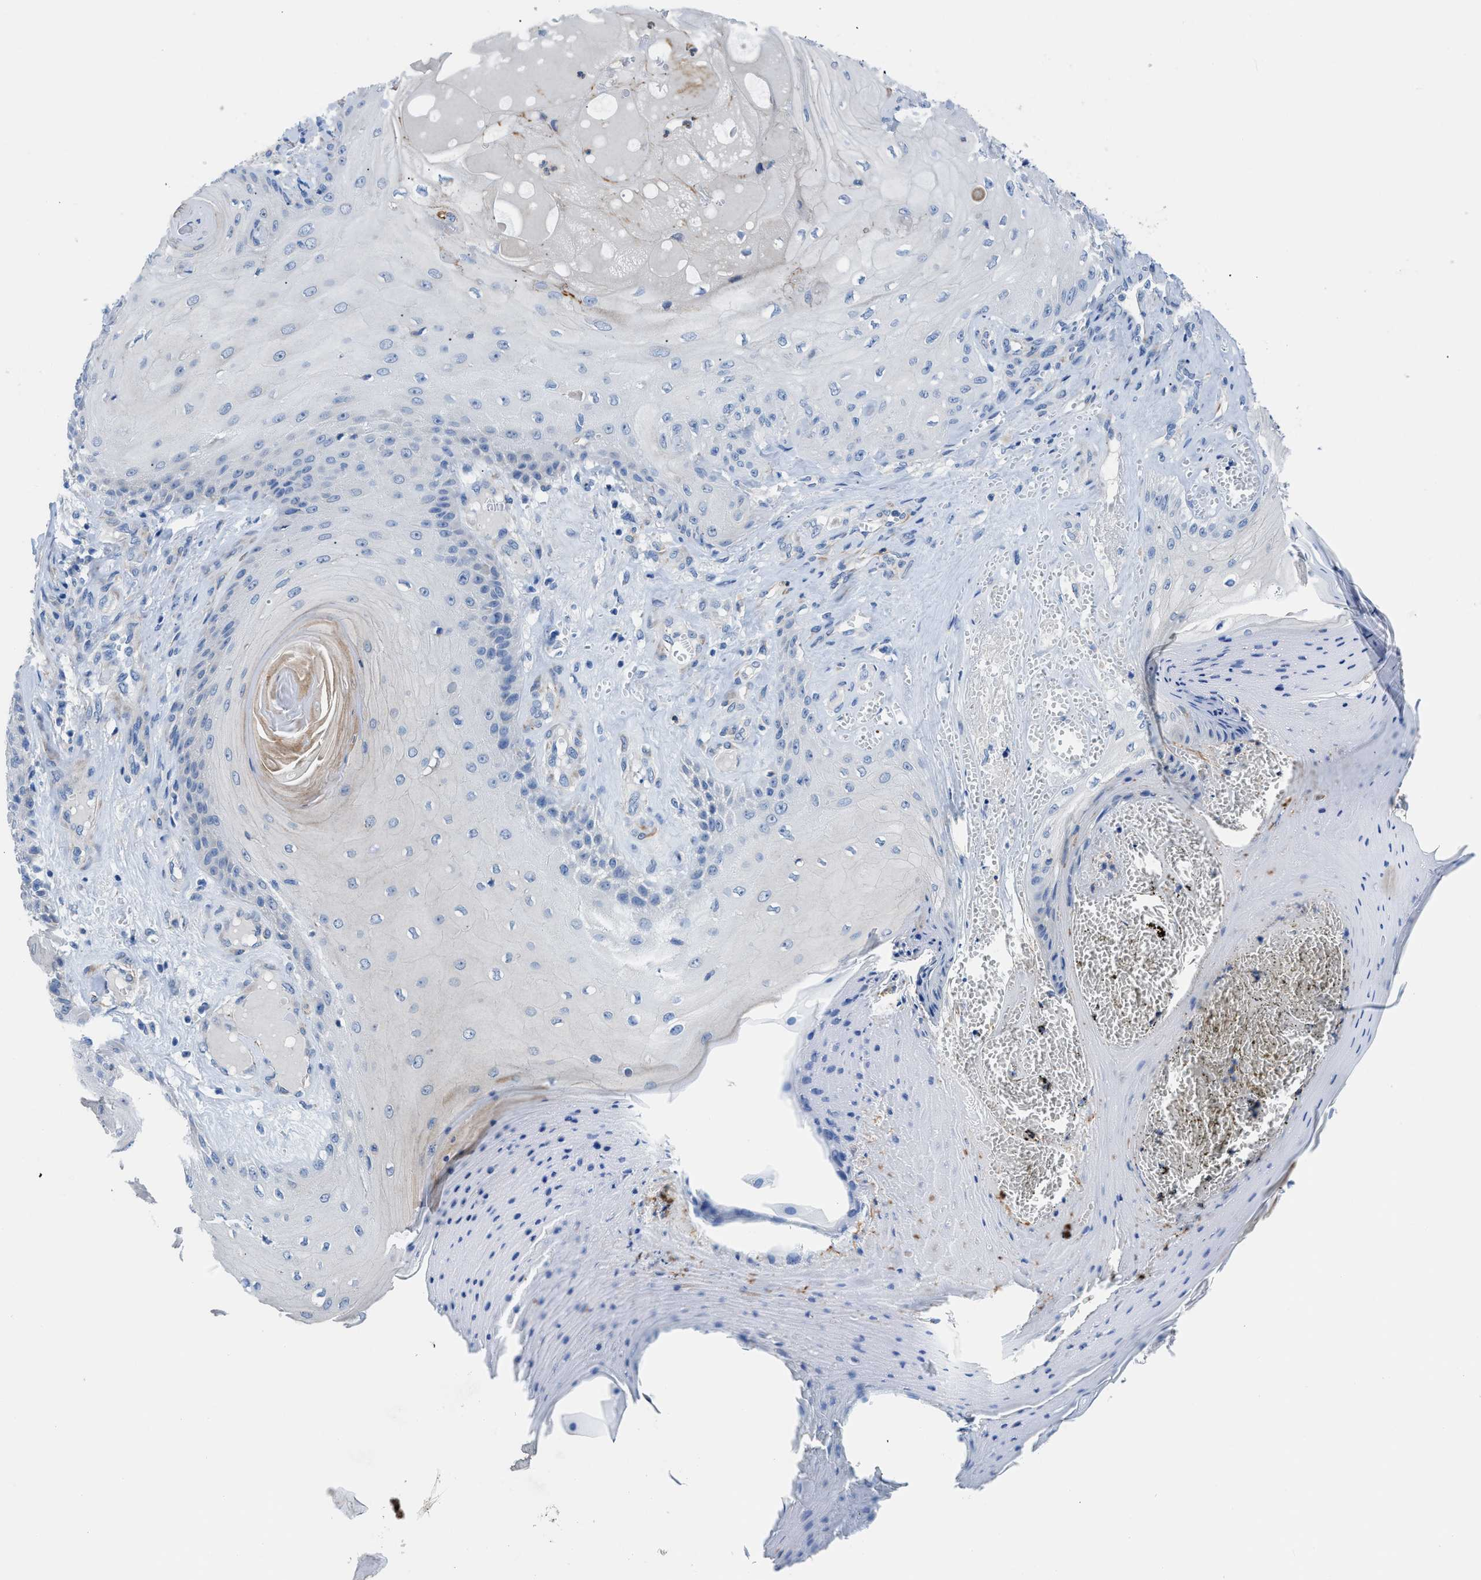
{"staining": {"intensity": "negative", "quantity": "none", "location": "none"}, "tissue": "skin cancer", "cell_type": "Tumor cells", "image_type": "cancer", "snomed": [{"axis": "morphology", "description": "Squamous cell carcinoma, NOS"}, {"axis": "topography", "description": "Skin"}], "caption": "Immunohistochemistry photomicrograph of human skin cancer (squamous cell carcinoma) stained for a protein (brown), which reveals no staining in tumor cells.", "gene": "ITPR1", "patient": {"sex": "male", "age": 74}}